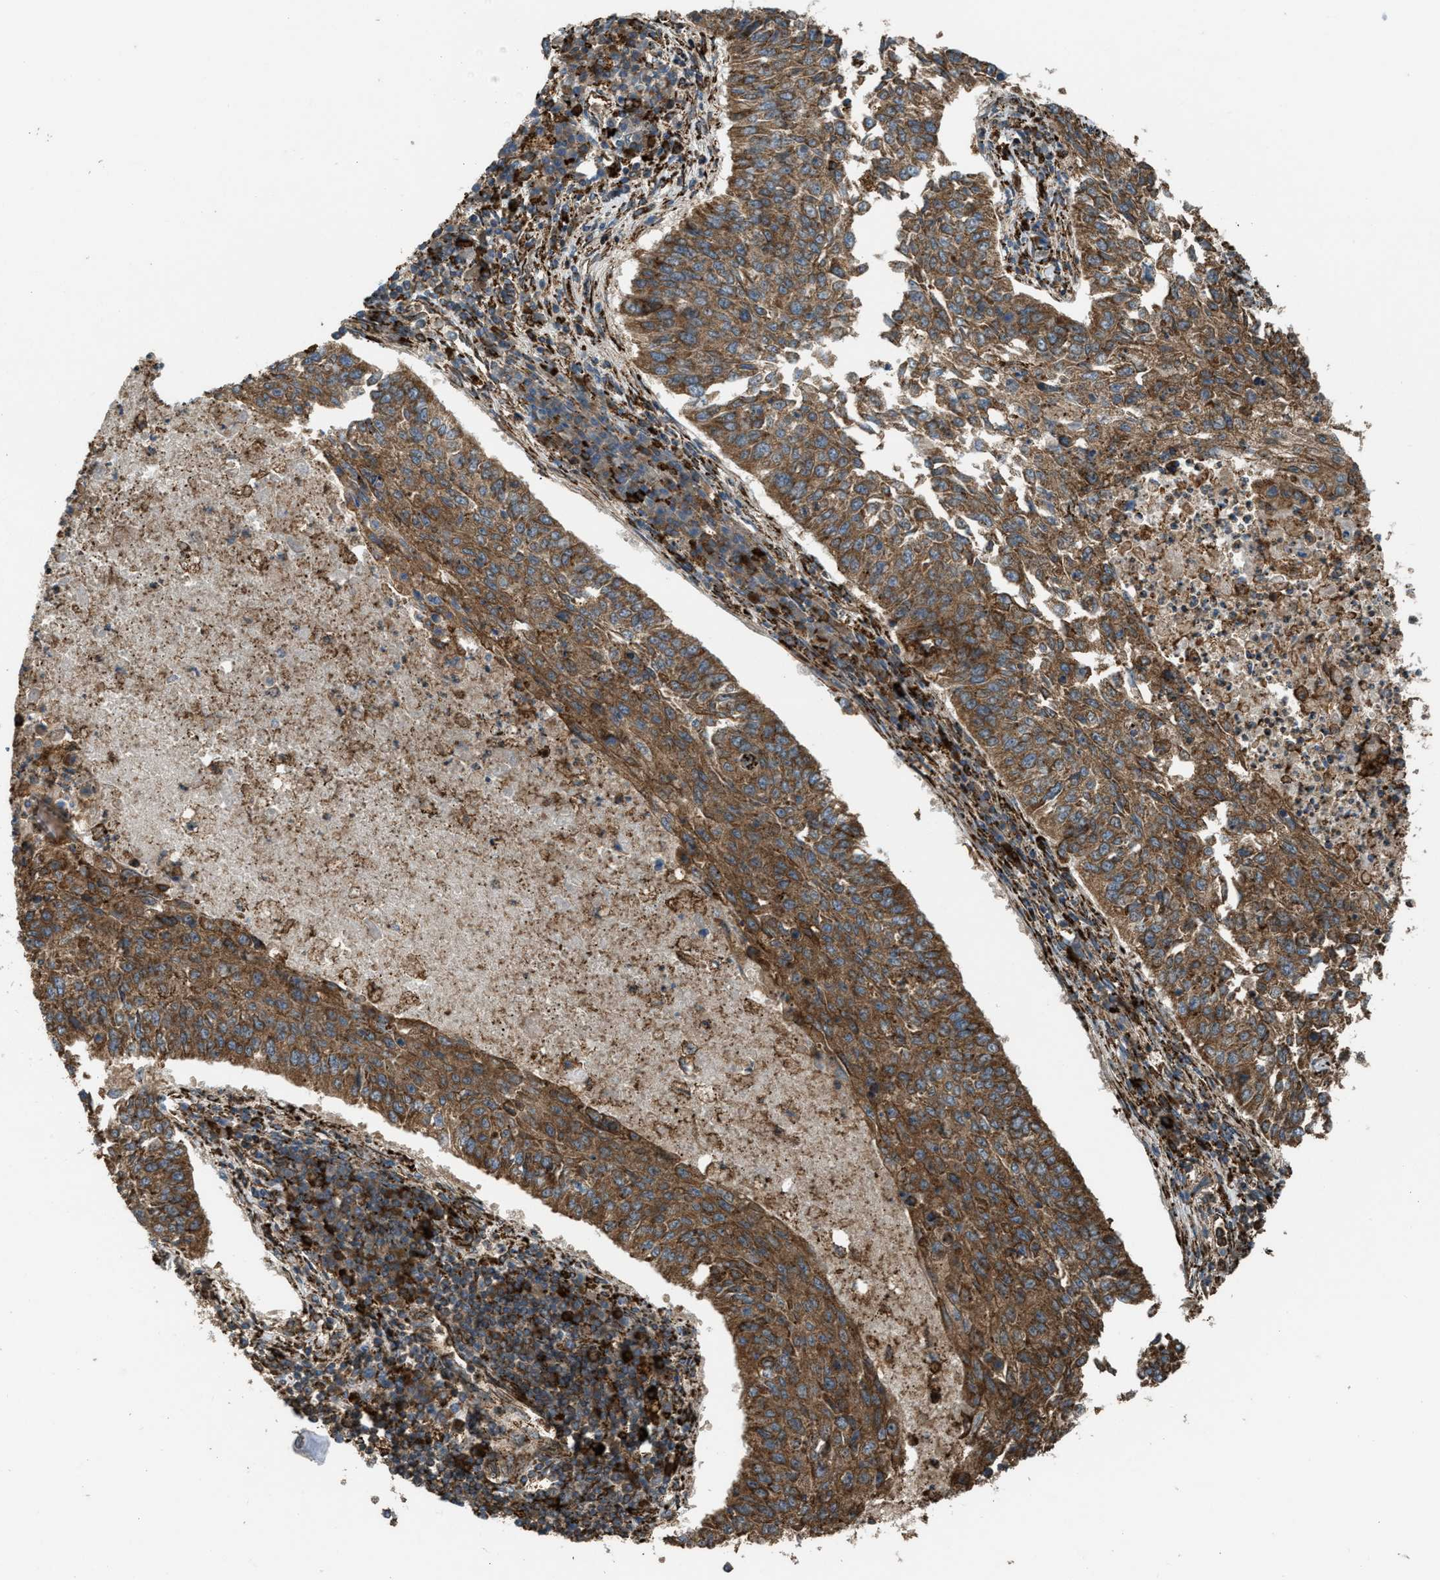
{"staining": {"intensity": "moderate", "quantity": ">75%", "location": "cytoplasmic/membranous"}, "tissue": "lung cancer", "cell_type": "Tumor cells", "image_type": "cancer", "snomed": [{"axis": "morphology", "description": "Normal tissue, NOS"}, {"axis": "morphology", "description": "Squamous cell carcinoma, NOS"}, {"axis": "topography", "description": "Cartilage tissue"}, {"axis": "topography", "description": "Bronchus"}, {"axis": "topography", "description": "Lung"}], "caption": "A medium amount of moderate cytoplasmic/membranous expression is seen in approximately >75% of tumor cells in squamous cell carcinoma (lung) tissue. (DAB IHC, brown staining for protein, blue staining for nuclei).", "gene": "BAIAP2L1", "patient": {"sex": "female", "age": 49}}